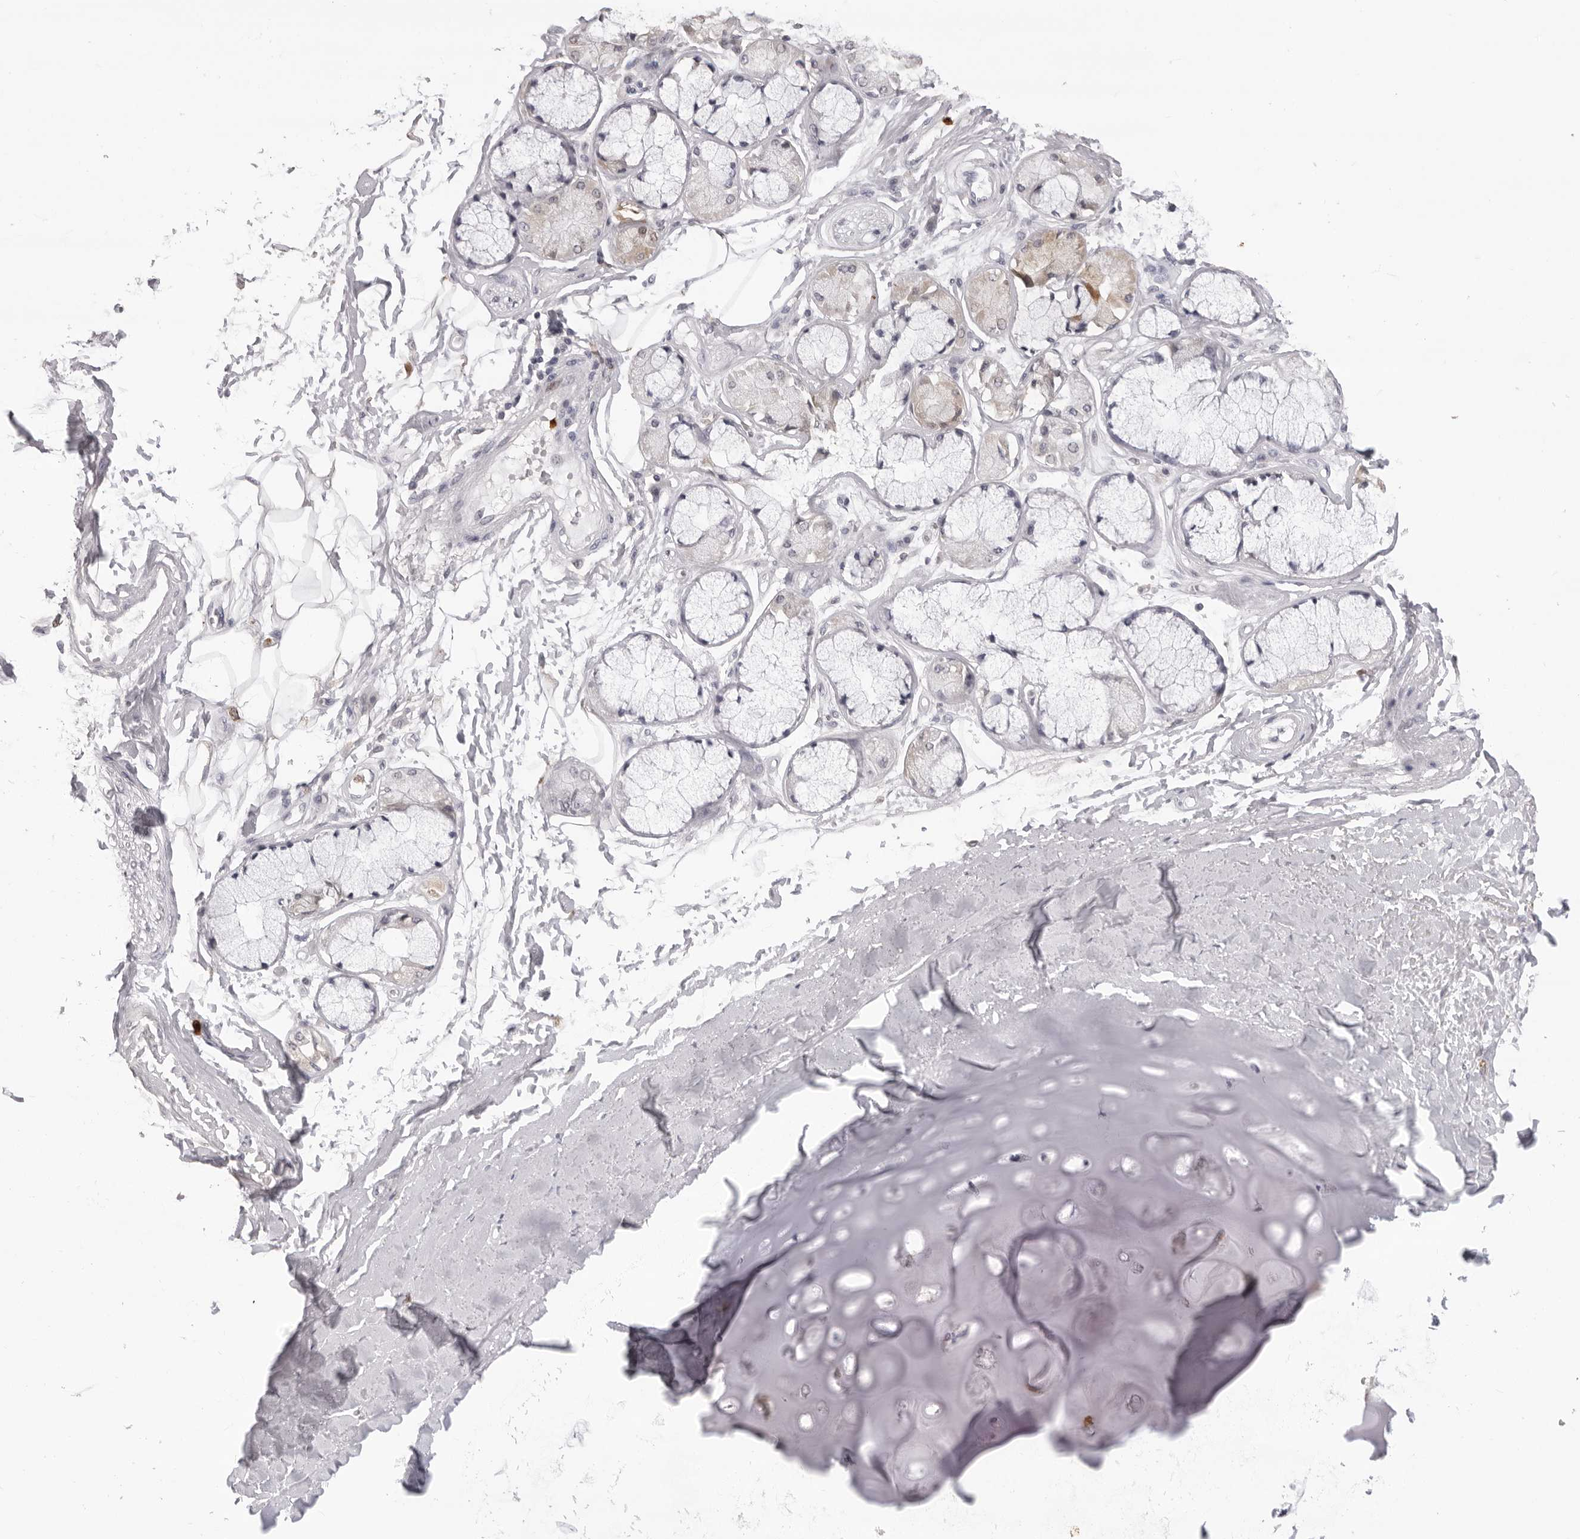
{"staining": {"intensity": "negative", "quantity": "none", "location": "nuclear"}, "tissue": "adipose tissue", "cell_type": "Adipocytes", "image_type": "normal", "snomed": [{"axis": "morphology", "description": "Normal tissue, NOS"}, {"axis": "topography", "description": "Bronchus"}], "caption": "Adipose tissue was stained to show a protein in brown. There is no significant expression in adipocytes.", "gene": "IL31", "patient": {"sex": "male", "age": 66}}